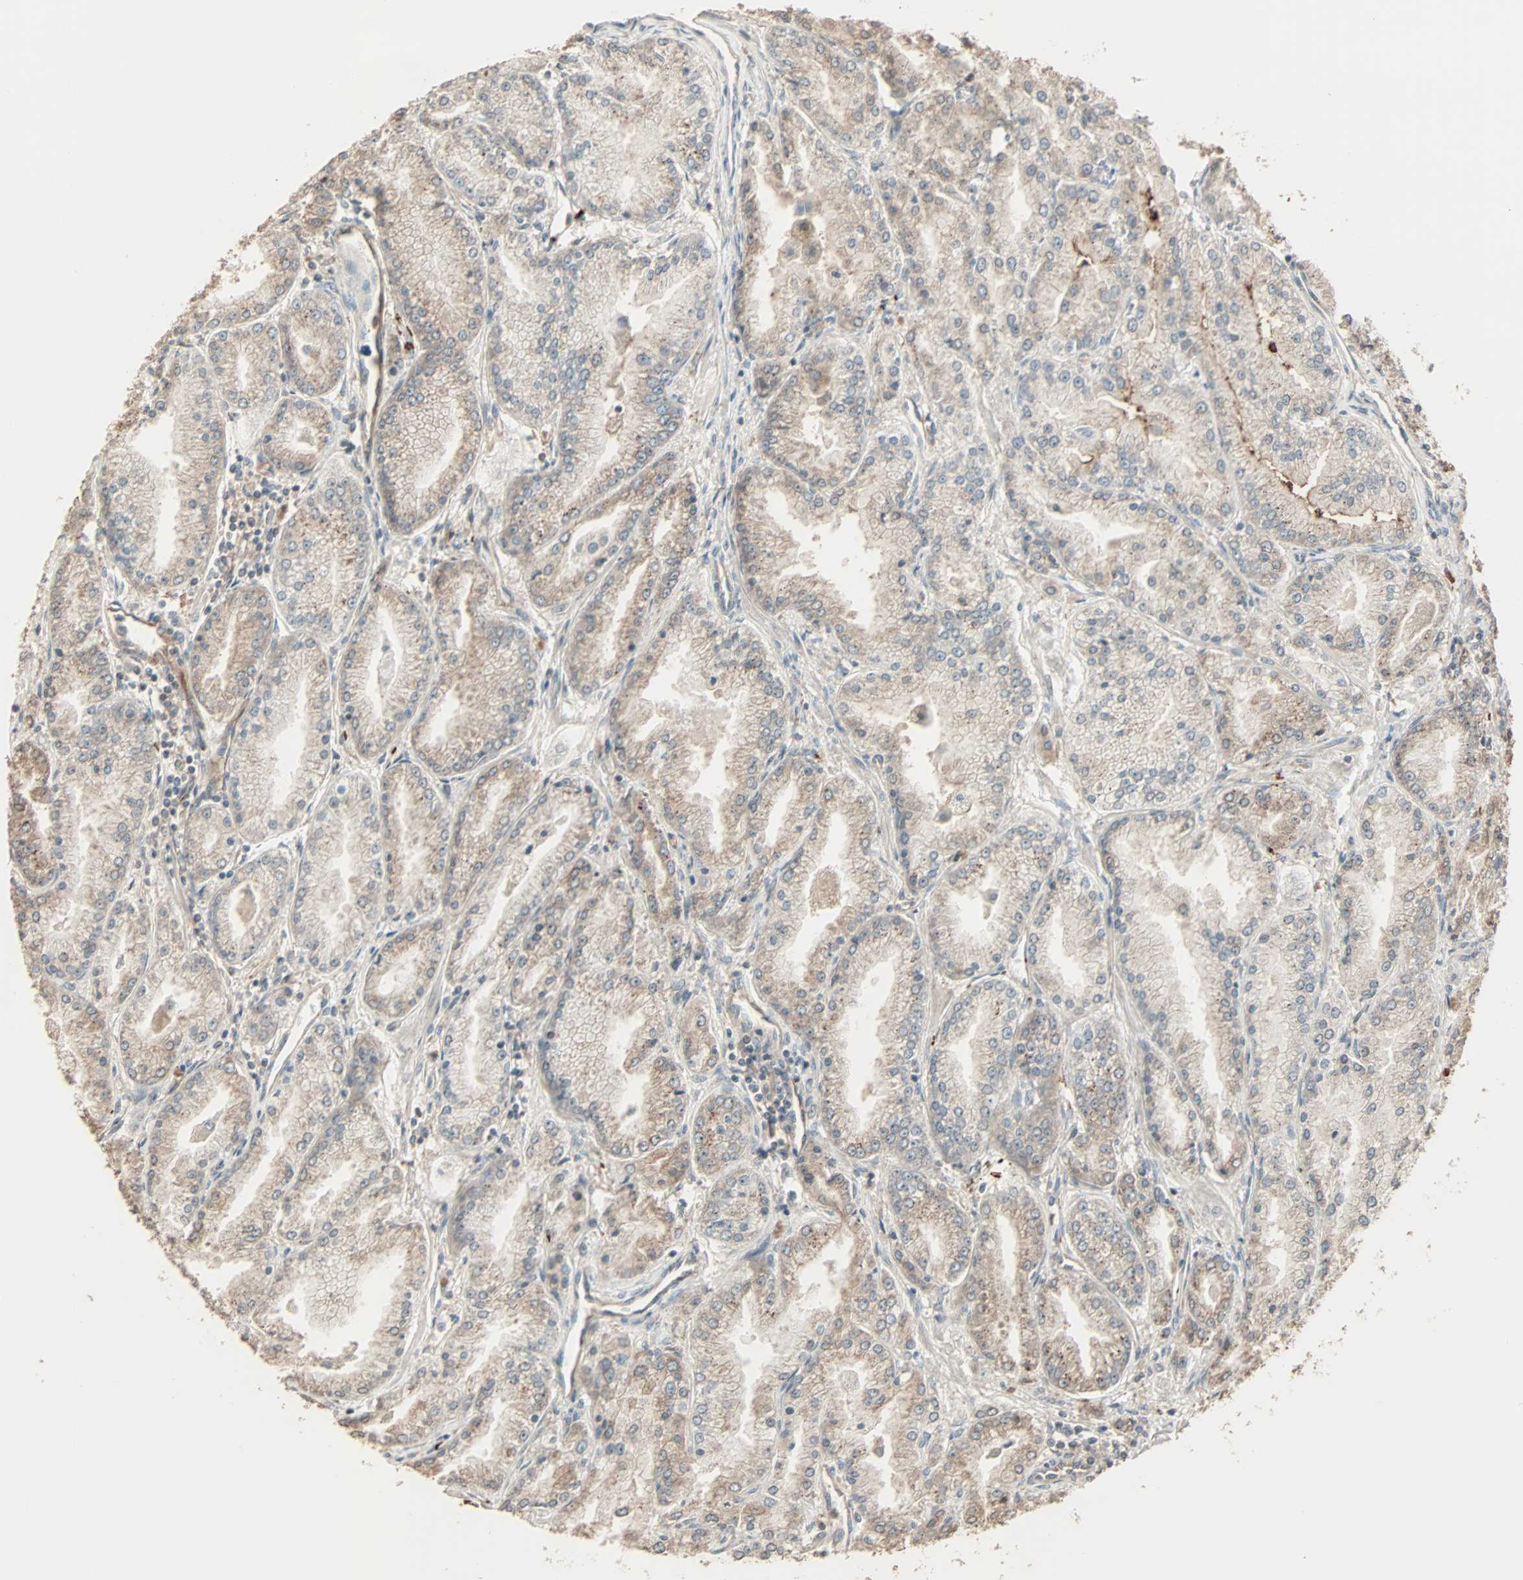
{"staining": {"intensity": "weak", "quantity": ">75%", "location": "cytoplasmic/membranous"}, "tissue": "prostate cancer", "cell_type": "Tumor cells", "image_type": "cancer", "snomed": [{"axis": "morphology", "description": "Adenocarcinoma, High grade"}, {"axis": "topography", "description": "Prostate"}], "caption": "Immunohistochemical staining of human adenocarcinoma (high-grade) (prostate) demonstrates low levels of weak cytoplasmic/membranous expression in about >75% of tumor cells.", "gene": "CALCRL", "patient": {"sex": "male", "age": 61}}